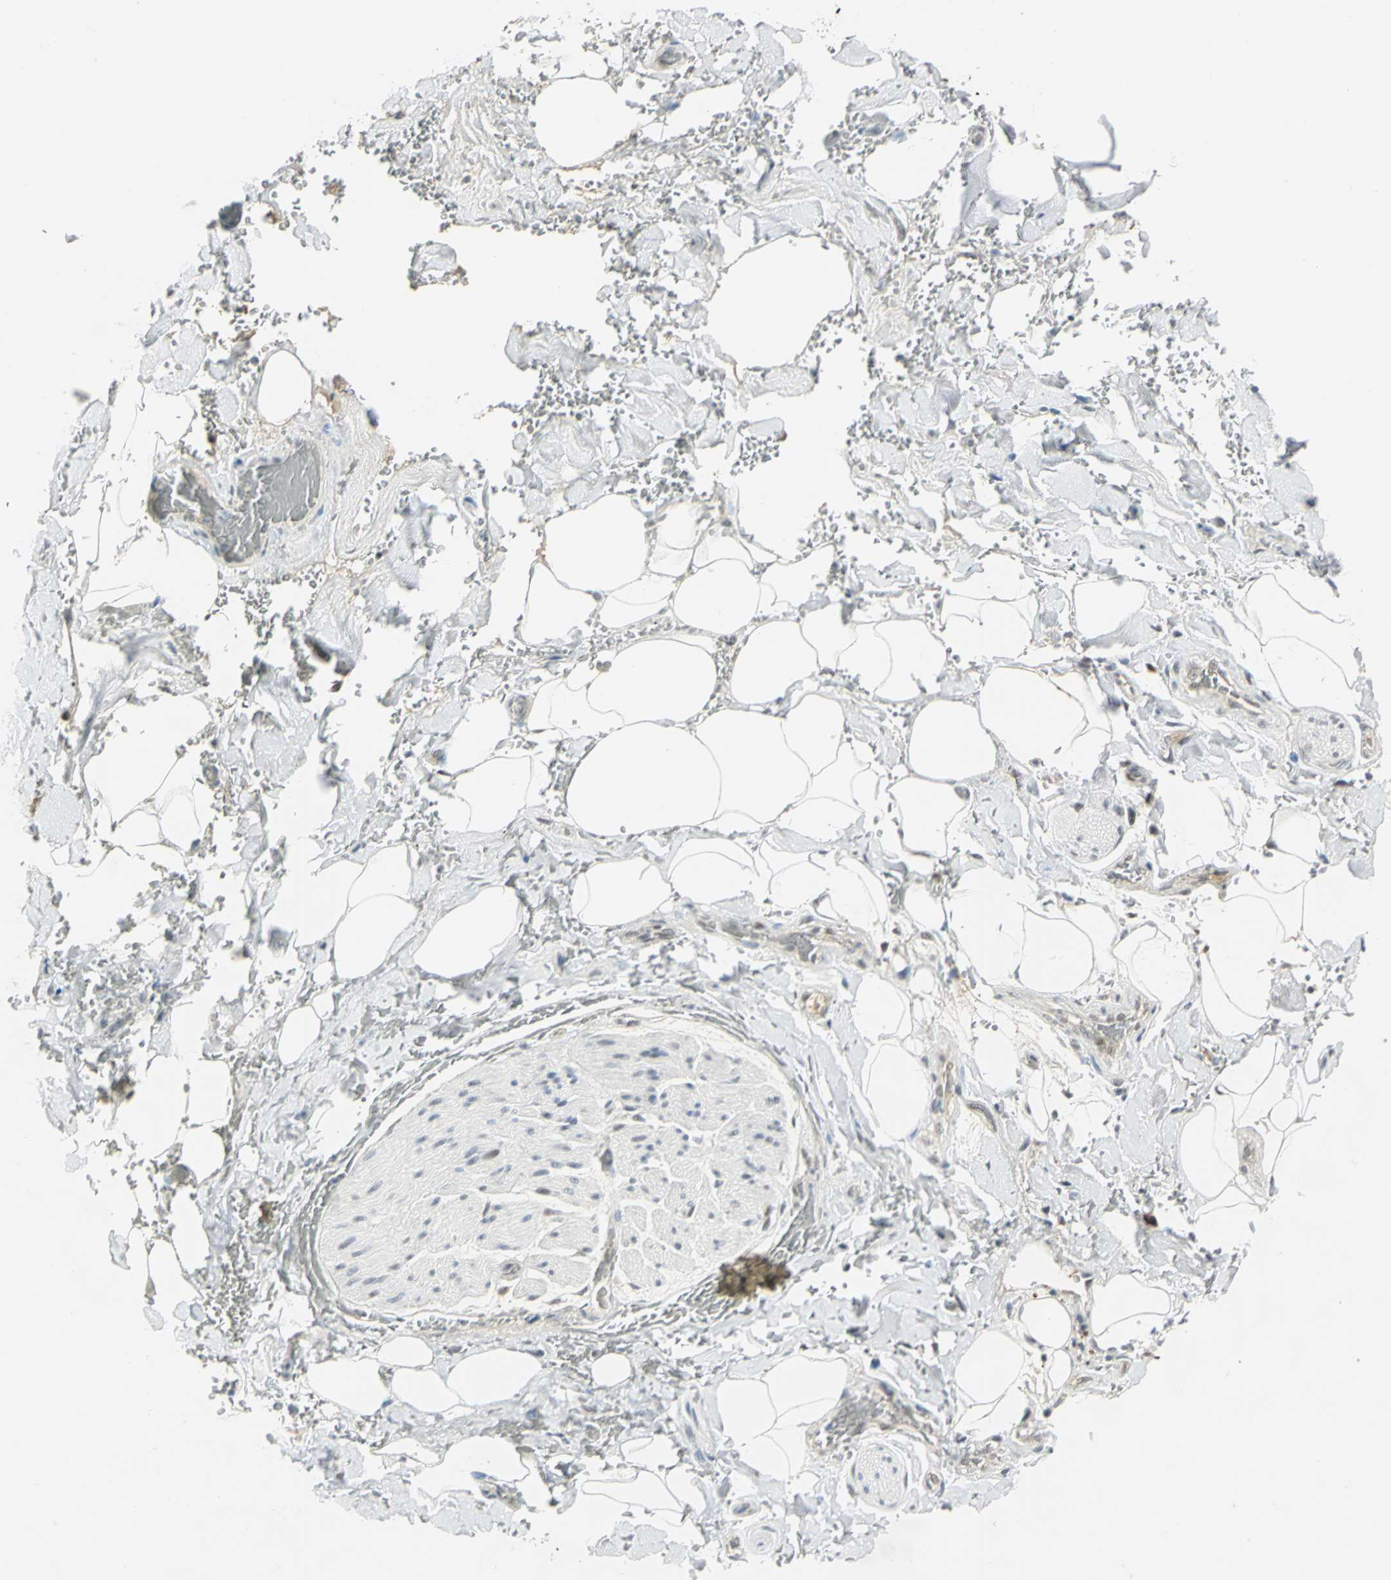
{"staining": {"intensity": "negative", "quantity": "none", "location": "none"}, "tissue": "adipose tissue", "cell_type": "Adipocytes", "image_type": "normal", "snomed": [{"axis": "morphology", "description": "Normal tissue, NOS"}, {"axis": "morphology", "description": "Cholangiocarcinoma"}, {"axis": "topography", "description": "Liver"}, {"axis": "topography", "description": "Peripheral nerve tissue"}], "caption": "A high-resolution photomicrograph shows immunohistochemistry staining of normal adipose tissue, which shows no significant positivity in adipocytes.", "gene": "CCNT1", "patient": {"sex": "male", "age": 50}}